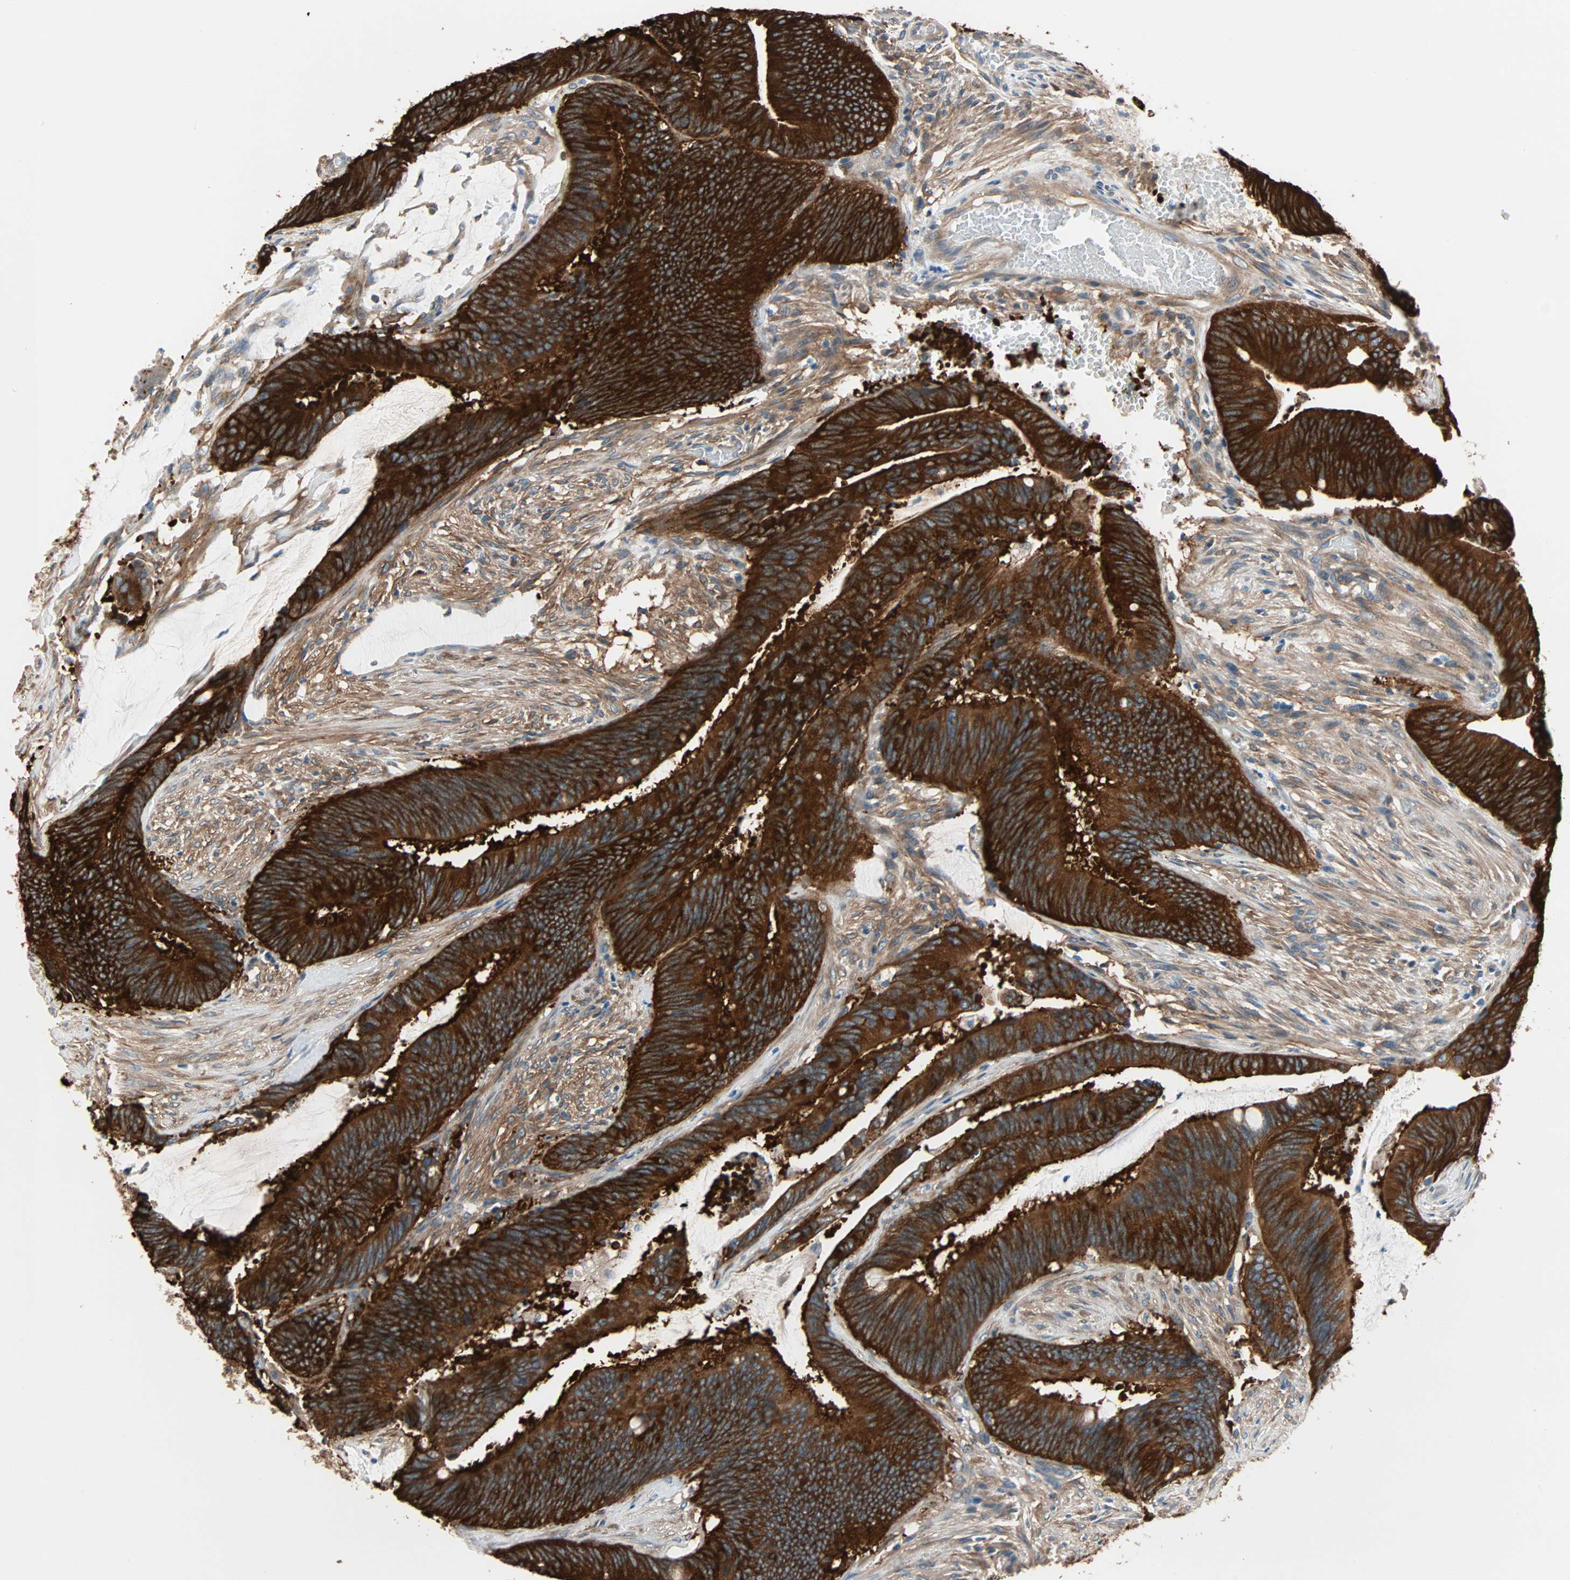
{"staining": {"intensity": "strong", "quantity": ">75%", "location": "cytoplasmic/membranous"}, "tissue": "colorectal cancer", "cell_type": "Tumor cells", "image_type": "cancer", "snomed": [{"axis": "morphology", "description": "Adenocarcinoma, NOS"}, {"axis": "topography", "description": "Rectum"}], "caption": "Strong cytoplasmic/membranous protein staining is identified in about >75% of tumor cells in colorectal cancer. Nuclei are stained in blue.", "gene": "EPB41L2", "patient": {"sex": "female", "age": 66}}